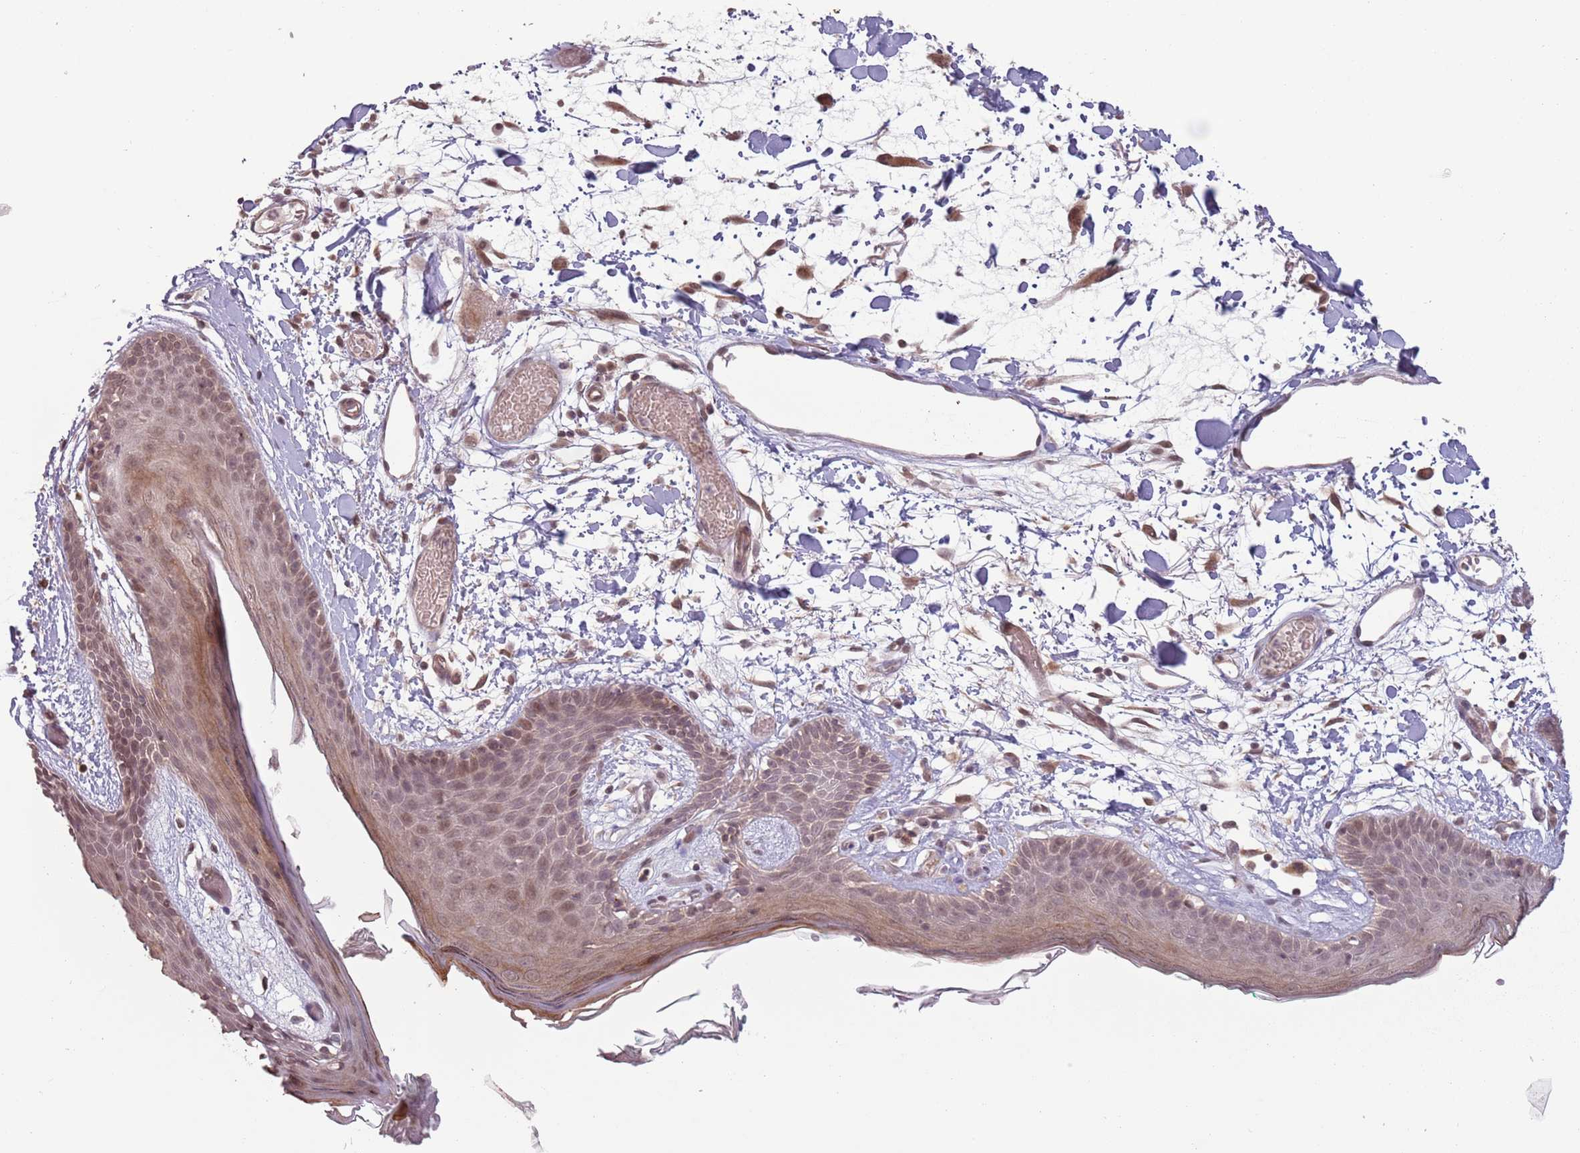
{"staining": {"intensity": "moderate", "quantity": ">75%", "location": "cytoplasmic/membranous,nuclear"}, "tissue": "skin", "cell_type": "Fibroblasts", "image_type": "normal", "snomed": [{"axis": "morphology", "description": "Normal tissue, NOS"}, {"axis": "topography", "description": "Skin"}], "caption": "A medium amount of moderate cytoplasmic/membranous,nuclear positivity is present in about >75% of fibroblasts in normal skin.", "gene": "CCDC154", "patient": {"sex": "male", "age": 79}}